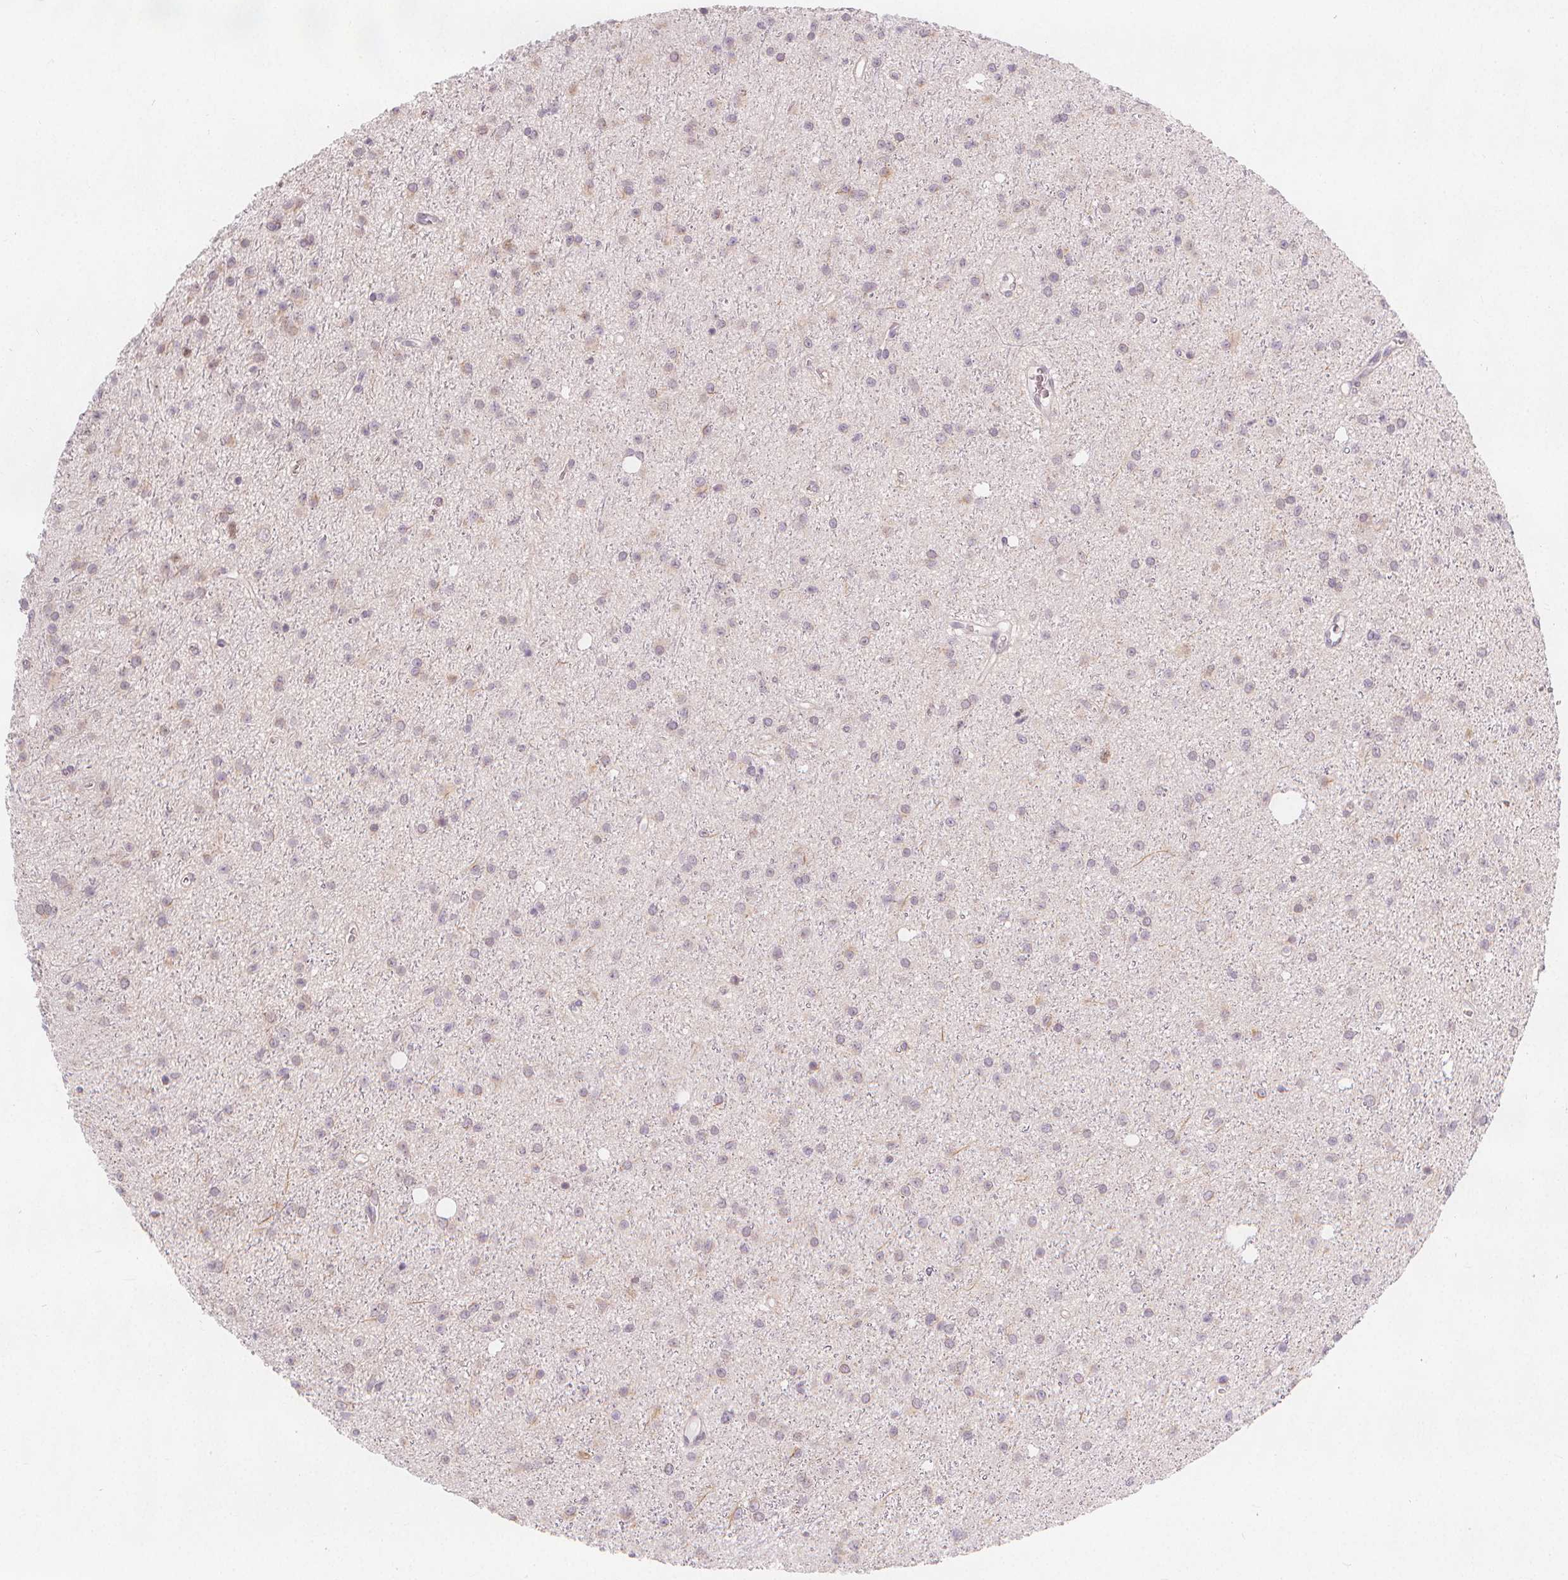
{"staining": {"intensity": "negative", "quantity": "none", "location": "none"}, "tissue": "glioma", "cell_type": "Tumor cells", "image_type": "cancer", "snomed": [{"axis": "morphology", "description": "Glioma, malignant, Low grade"}, {"axis": "topography", "description": "Brain"}], "caption": "Immunohistochemistry (IHC) of glioma exhibits no staining in tumor cells. (DAB (3,3'-diaminobenzidine) IHC, high magnification).", "gene": "TIPIN", "patient": {"sex": "male", "age": 27}}